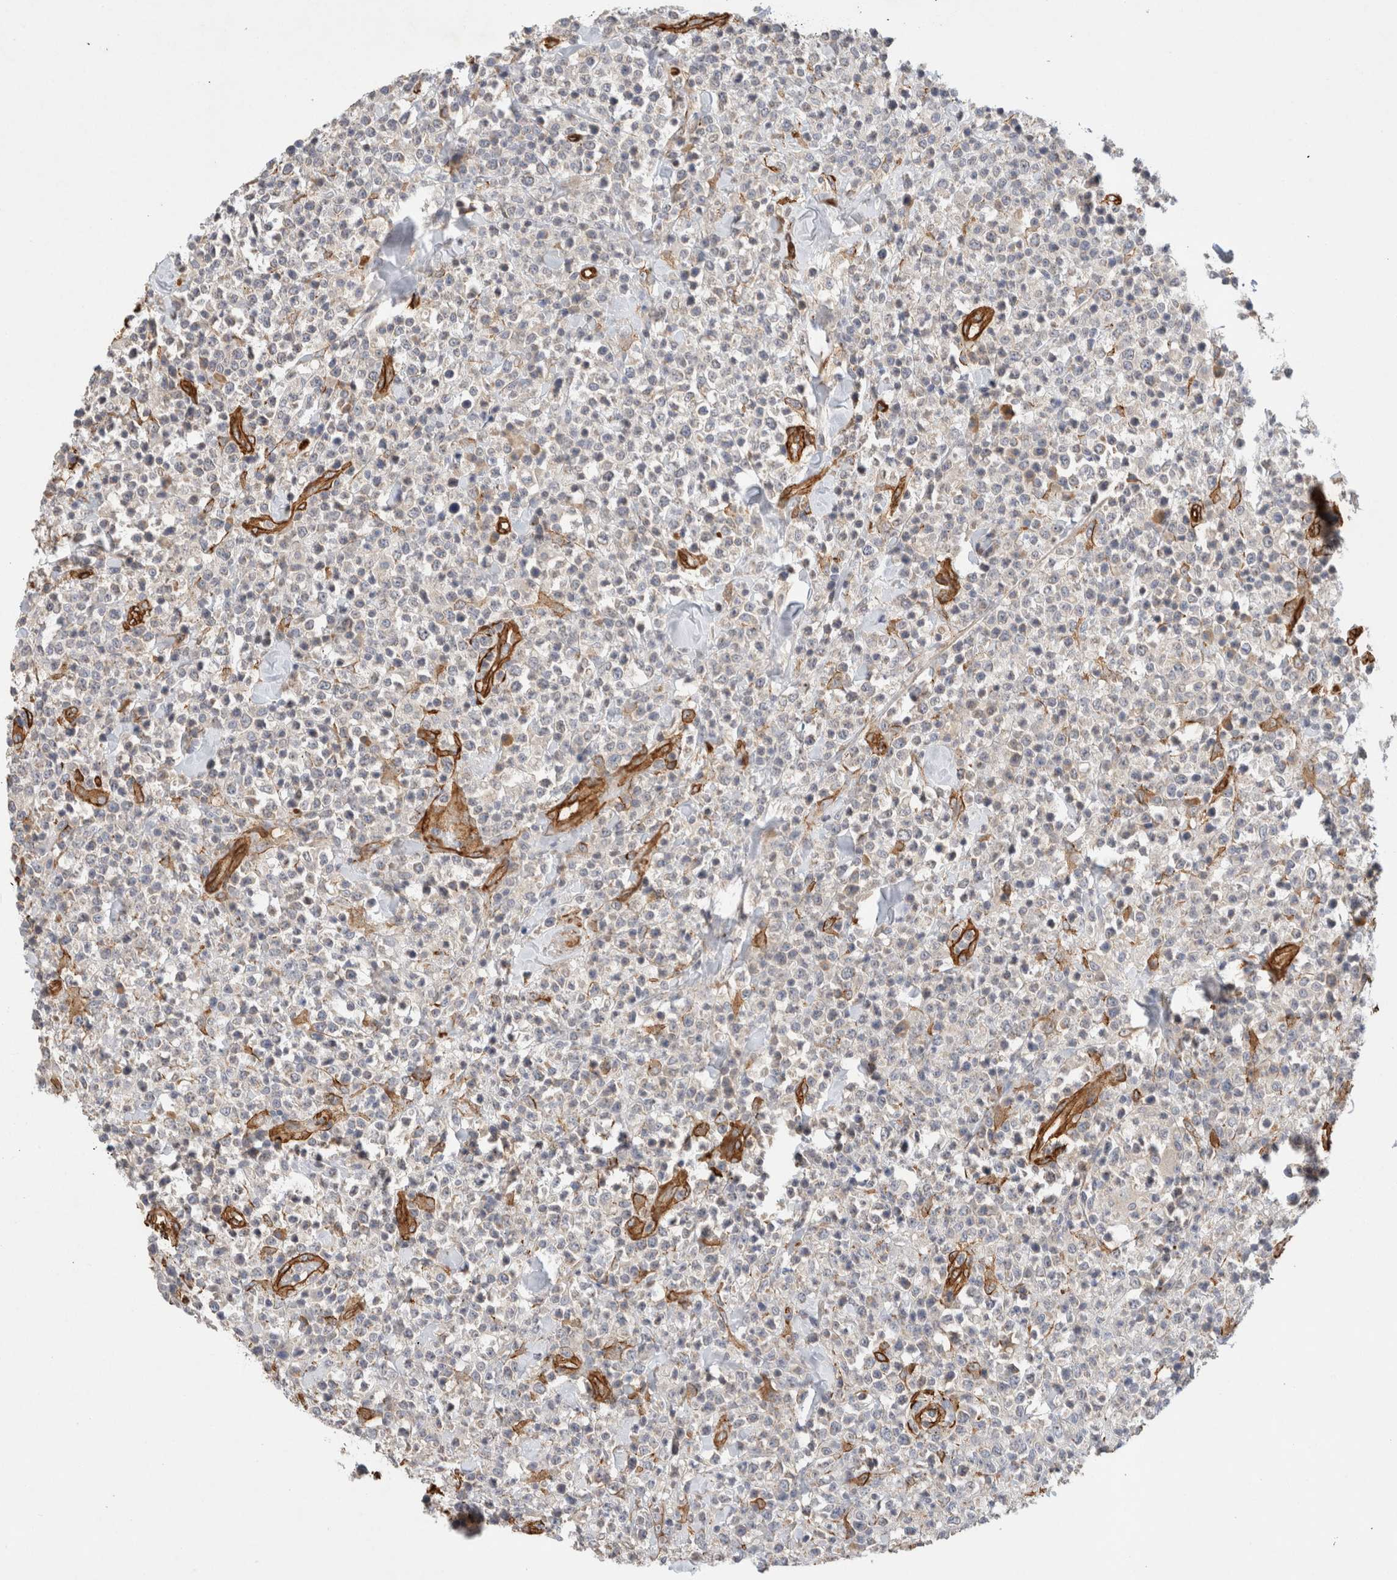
{"staining": {"intensity": "negative", "quantity": "none", "location": "none"}, "tissue": "lymphoma", "cell_type": "Tumor cells", "image_type": "cancer", "snomed": [{"axis": "morphology", "description": "Malignant lymphoma, non-Hodgkin's type, High grade"}, {"axis": "topography", "description": "Colon"}], "caption": "Immunohistochemistry (IHC) photomicrograph of neoplastic tissue: malignant lymphoma, non-Hodgkin's type (high-grade) stained with DAB (3,3'-diaminobenzidine) reveals no significant protein expression in tumor cells. (Immunohistochemistry (IHC), brightfield microscopy, high magnification).", "gene": "JMJD4", "patient": {"sex": "female", "age": 53}}